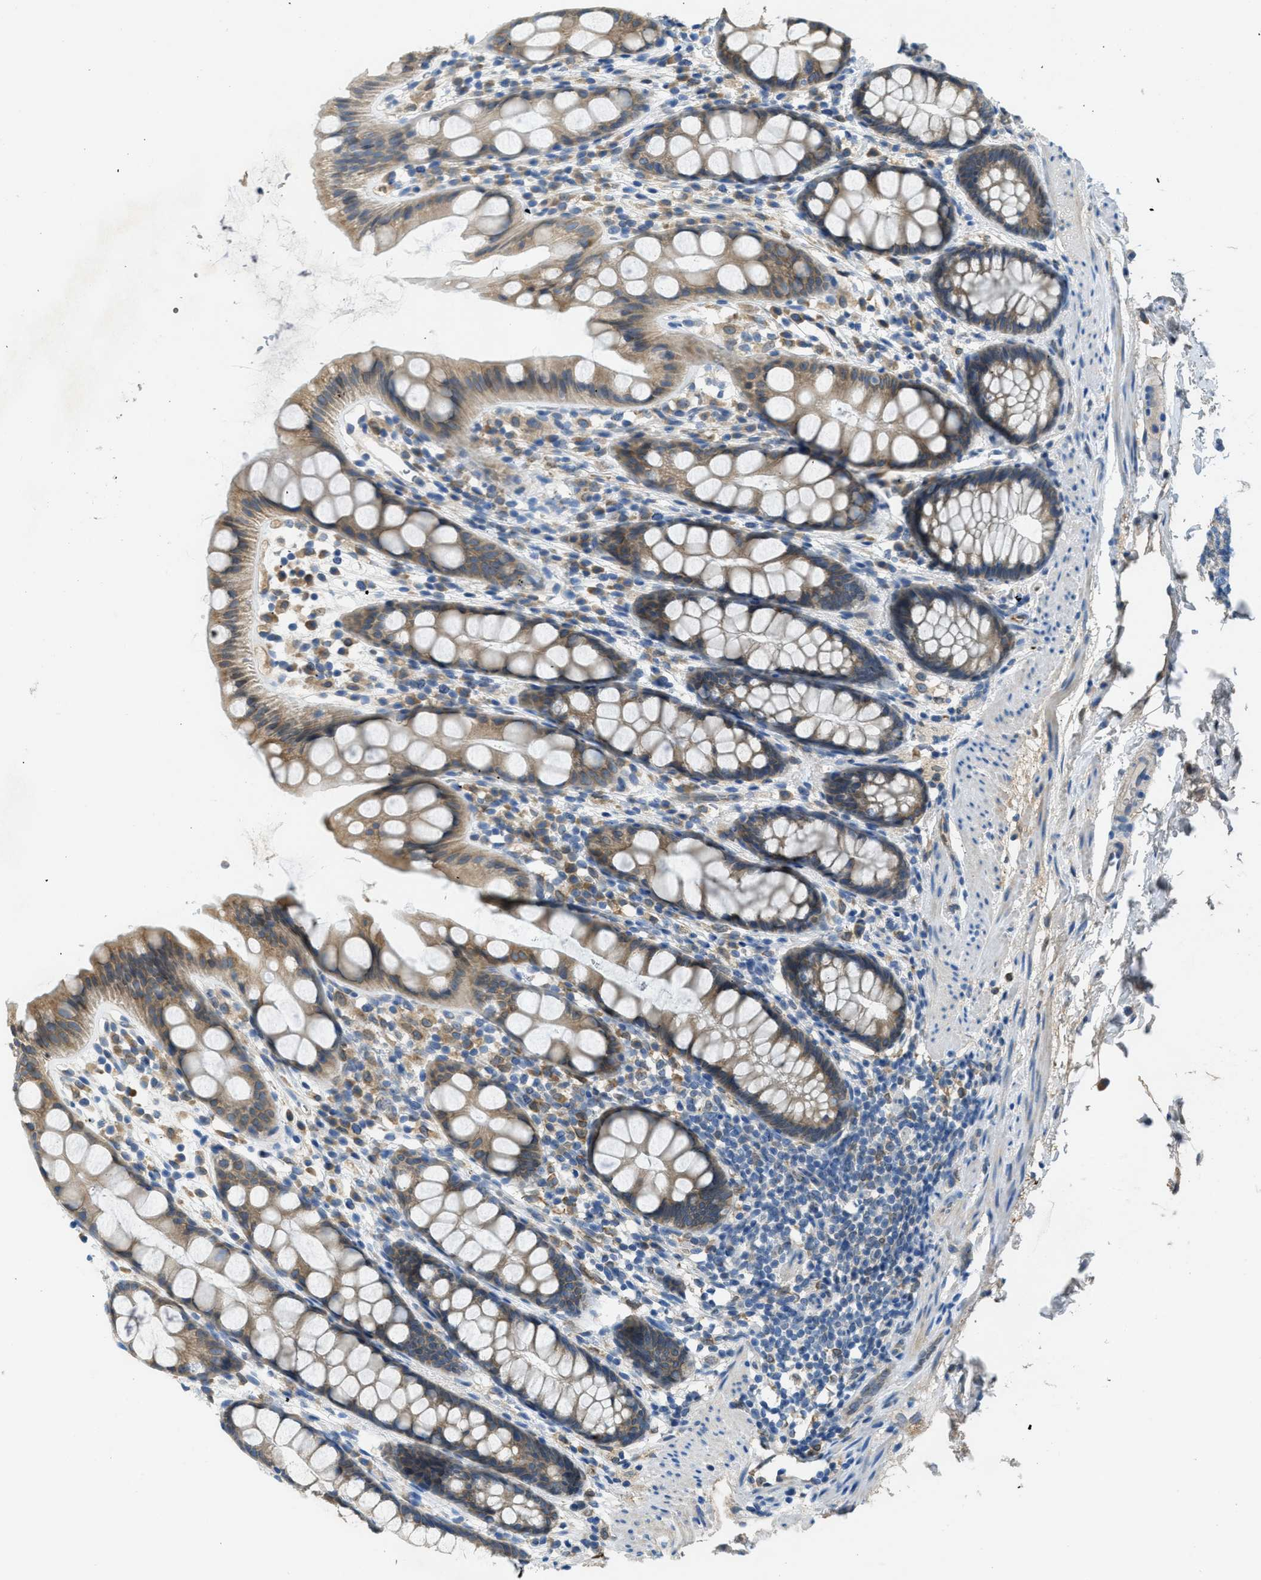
{"staining": {"intensity": "moderate", "quantity": ">75%", "location": "cytoplasmic/membranous"}, "tissue": "rectum", "cell_type": "Glandular cells", "image_type": "normal", "snomed": [{"axis": "morphology", "description": "Normal tissue, NOS"}, {"axis": "topography", "description": "Rectum"}], "caption": "IHC micrograph of normal human rectum stained for a protein (brown), which shows medium levels of moderate cytoplasmic/membranous expression in about >75% of glandular cells.", "gene": "MPDU1", "patient": {"sex": "female", "age": 65}}